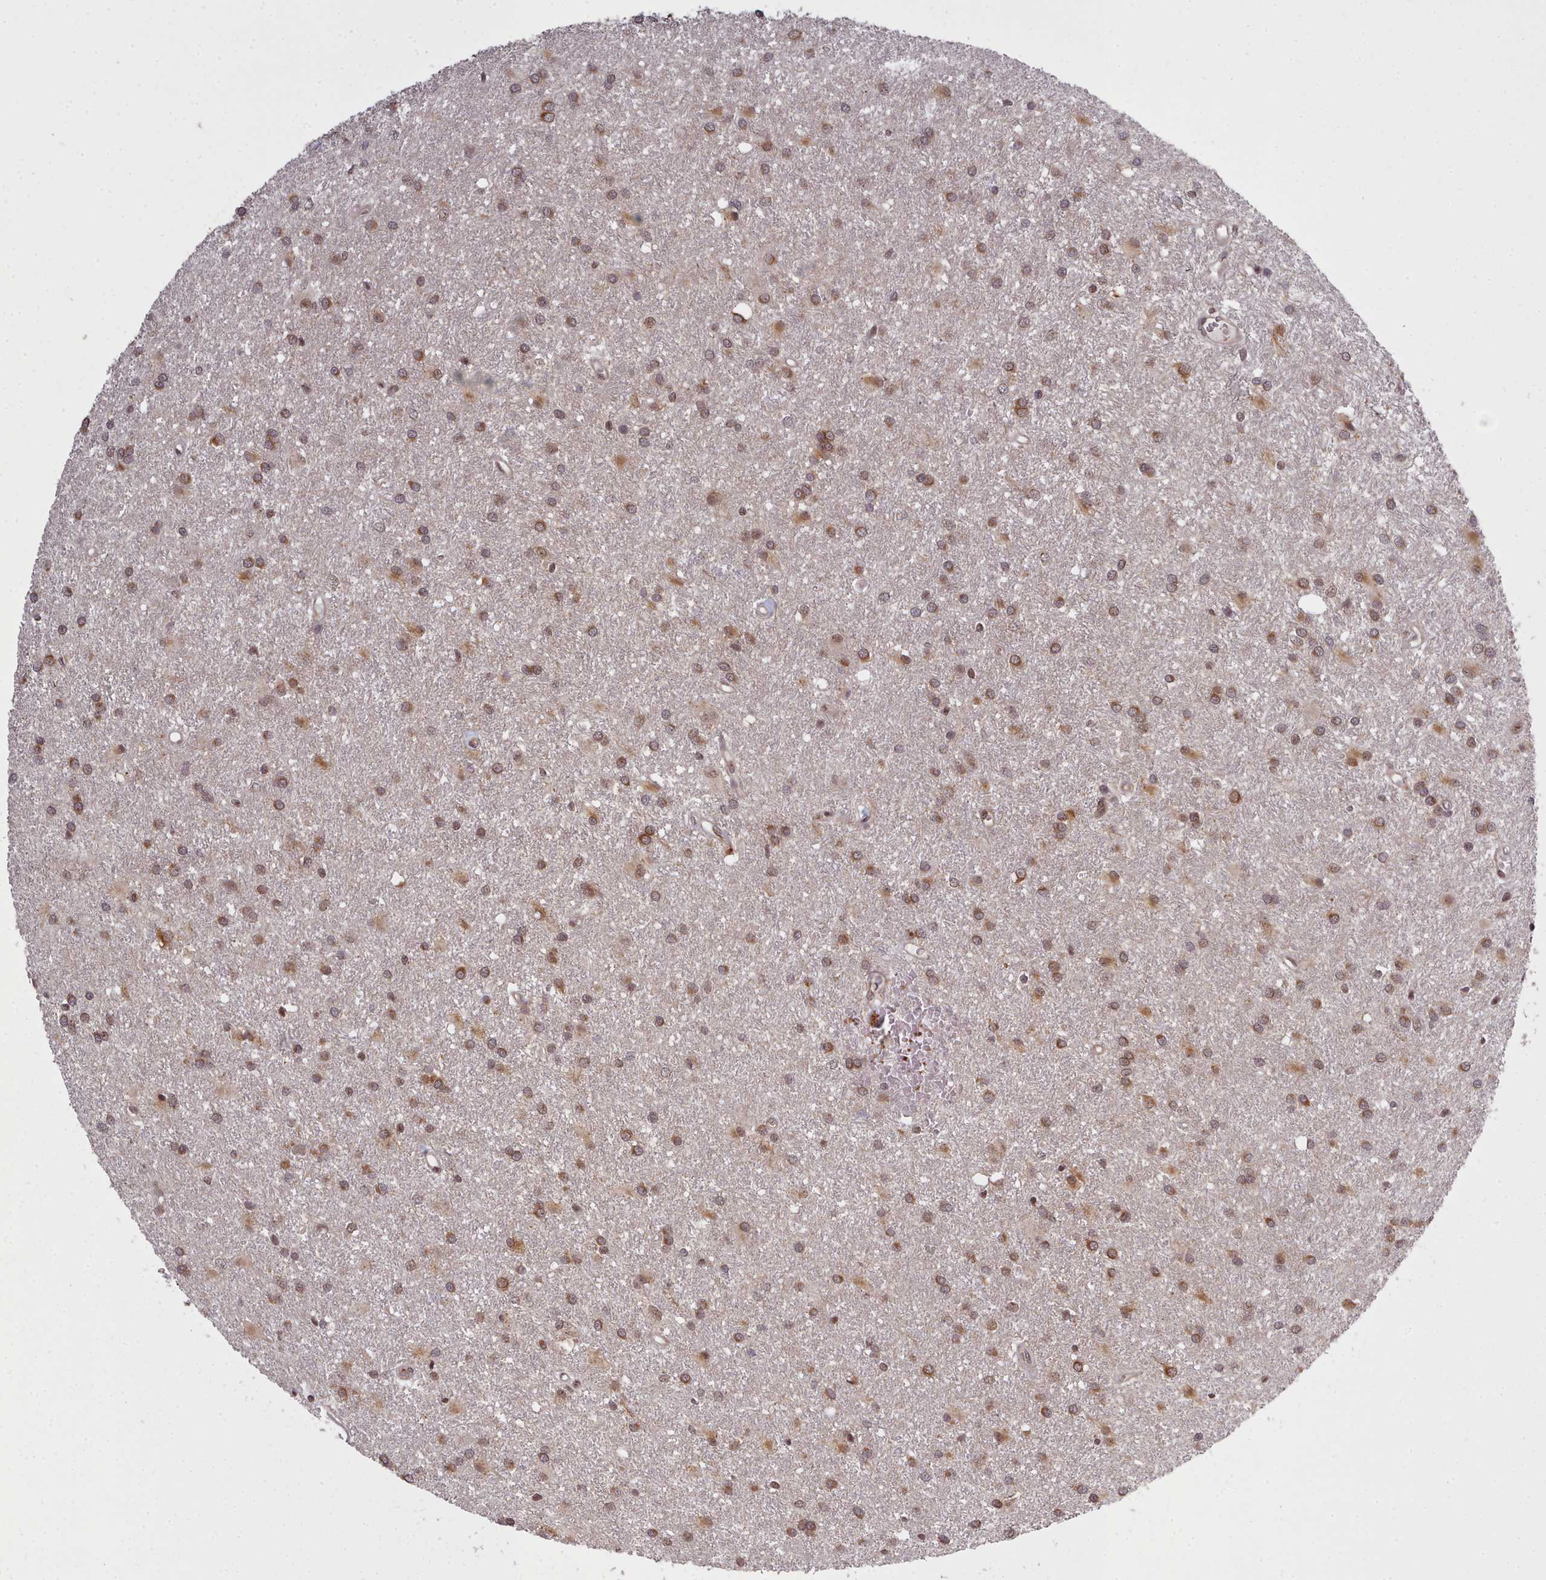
{"staining": {"intensity": "moderate", "quantity": ">75%", "location": "cytoplasmic/membranous"}, "tissue": "glioma", "cell_type": "Tumor cells", "image_type": "cancer", "snomed": [{"axis": "morphology", "description": "Glioma, malignant, High grade"}, {"axis": "topography", "description": "Brain"}], "caption": "A brown stain shows moderate cytoplasmic/membranous expression of a protein in human malignant glioma (high-grade) tumor cells.", "gene": "DHX8", "patient": {"sex": "female", "age": 50}}